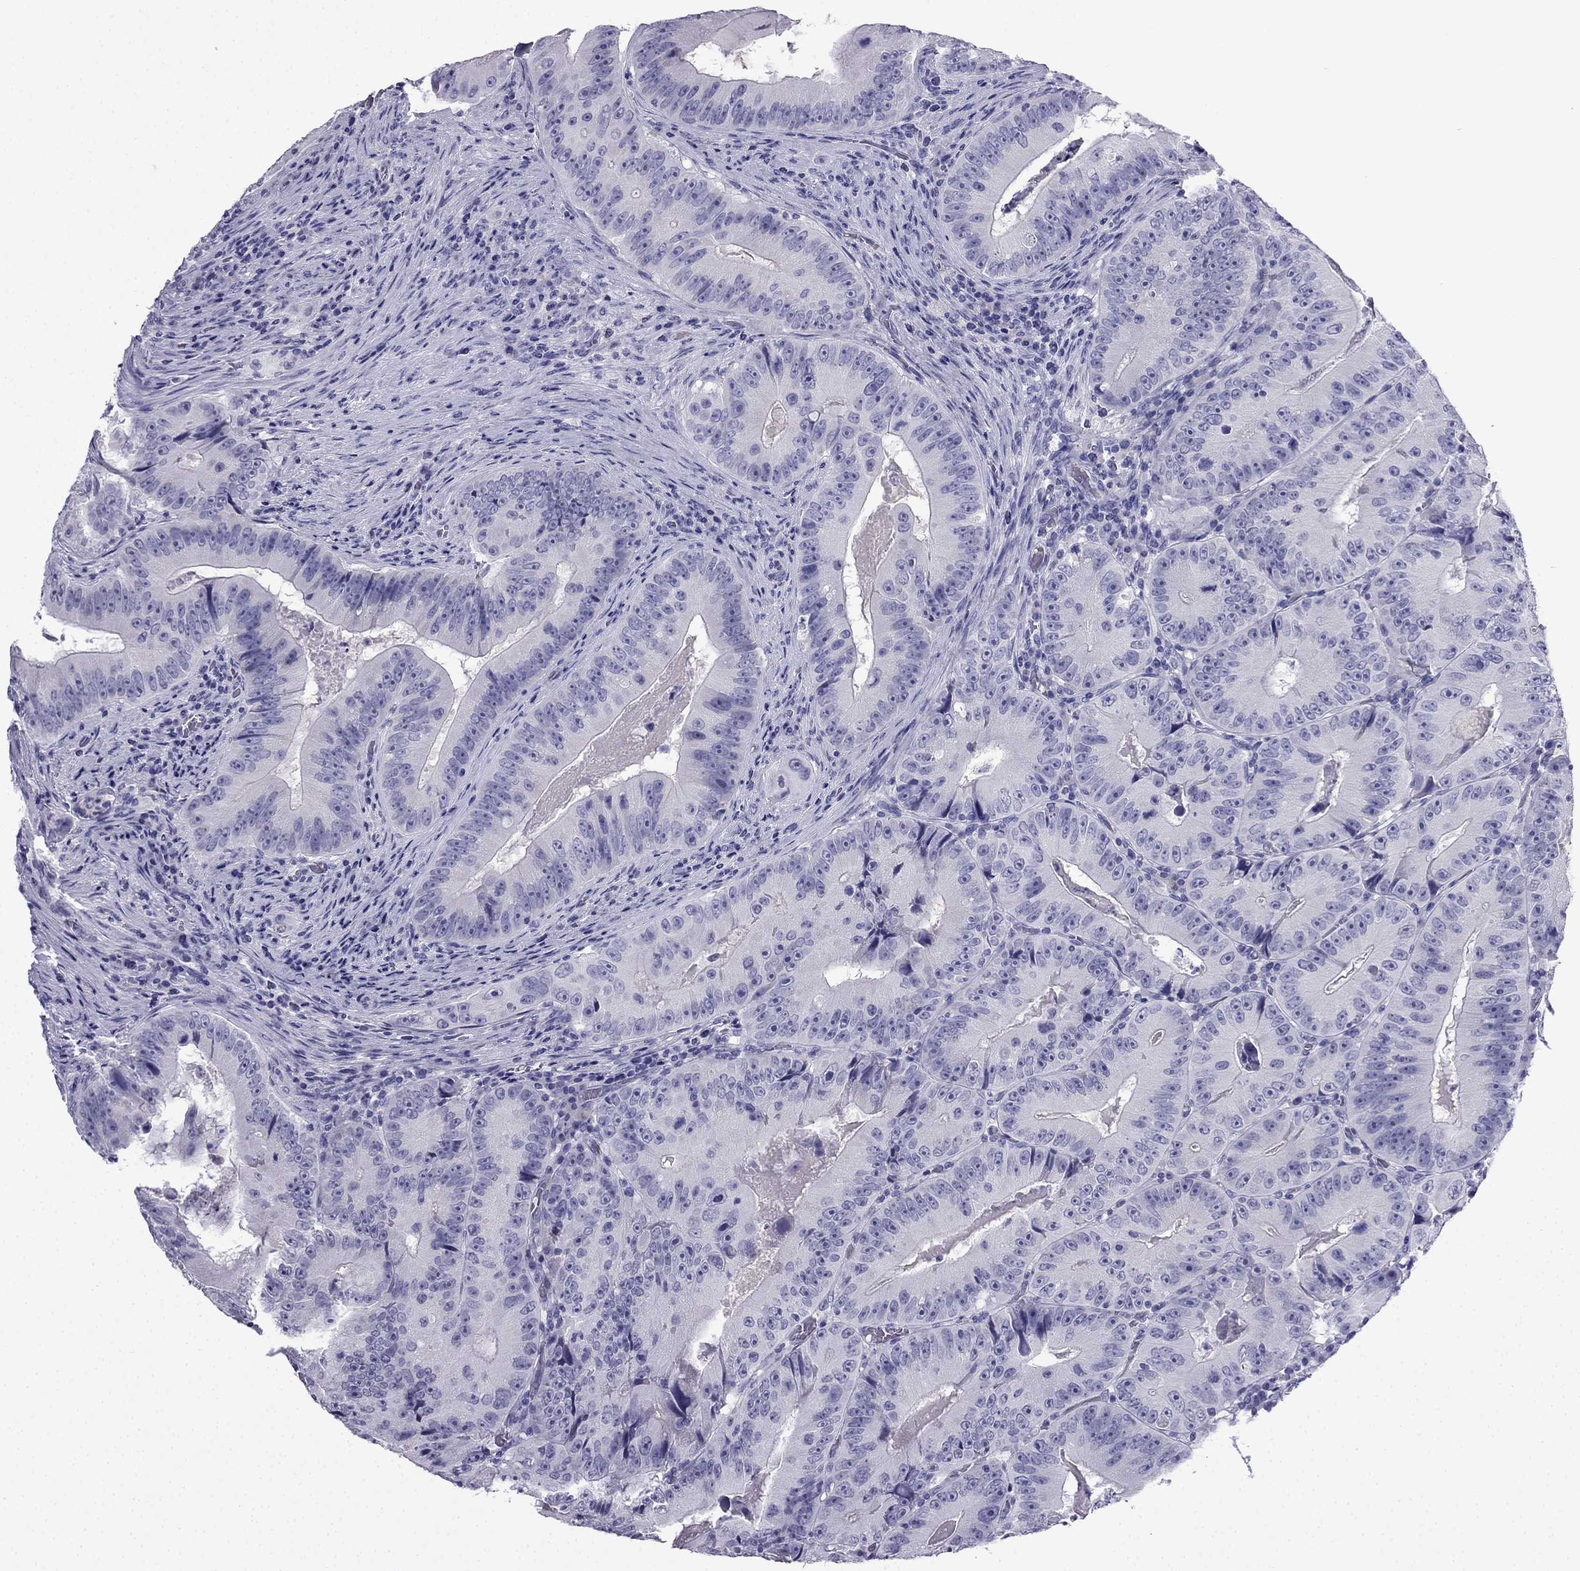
{"staining": {"intensity": "negative", "quantity": "none", "location": "none"}, "tissue": "colorectal cancer", "cell_type": "Tumor cells", "image_type": "cancer", "snomed": [{"axis": "morphology", "description": "Adenocarcinoma, NOS"}, {"axis": "topography", "description": "Colon"}], "caption": "High power microscopy image of an immunohistochemistry image of colorectal adenocarcinoma, revealing no significant staining in tumor cells.", "gene": "CDHR4", "patient": {"sex": "female", "age": 86}}